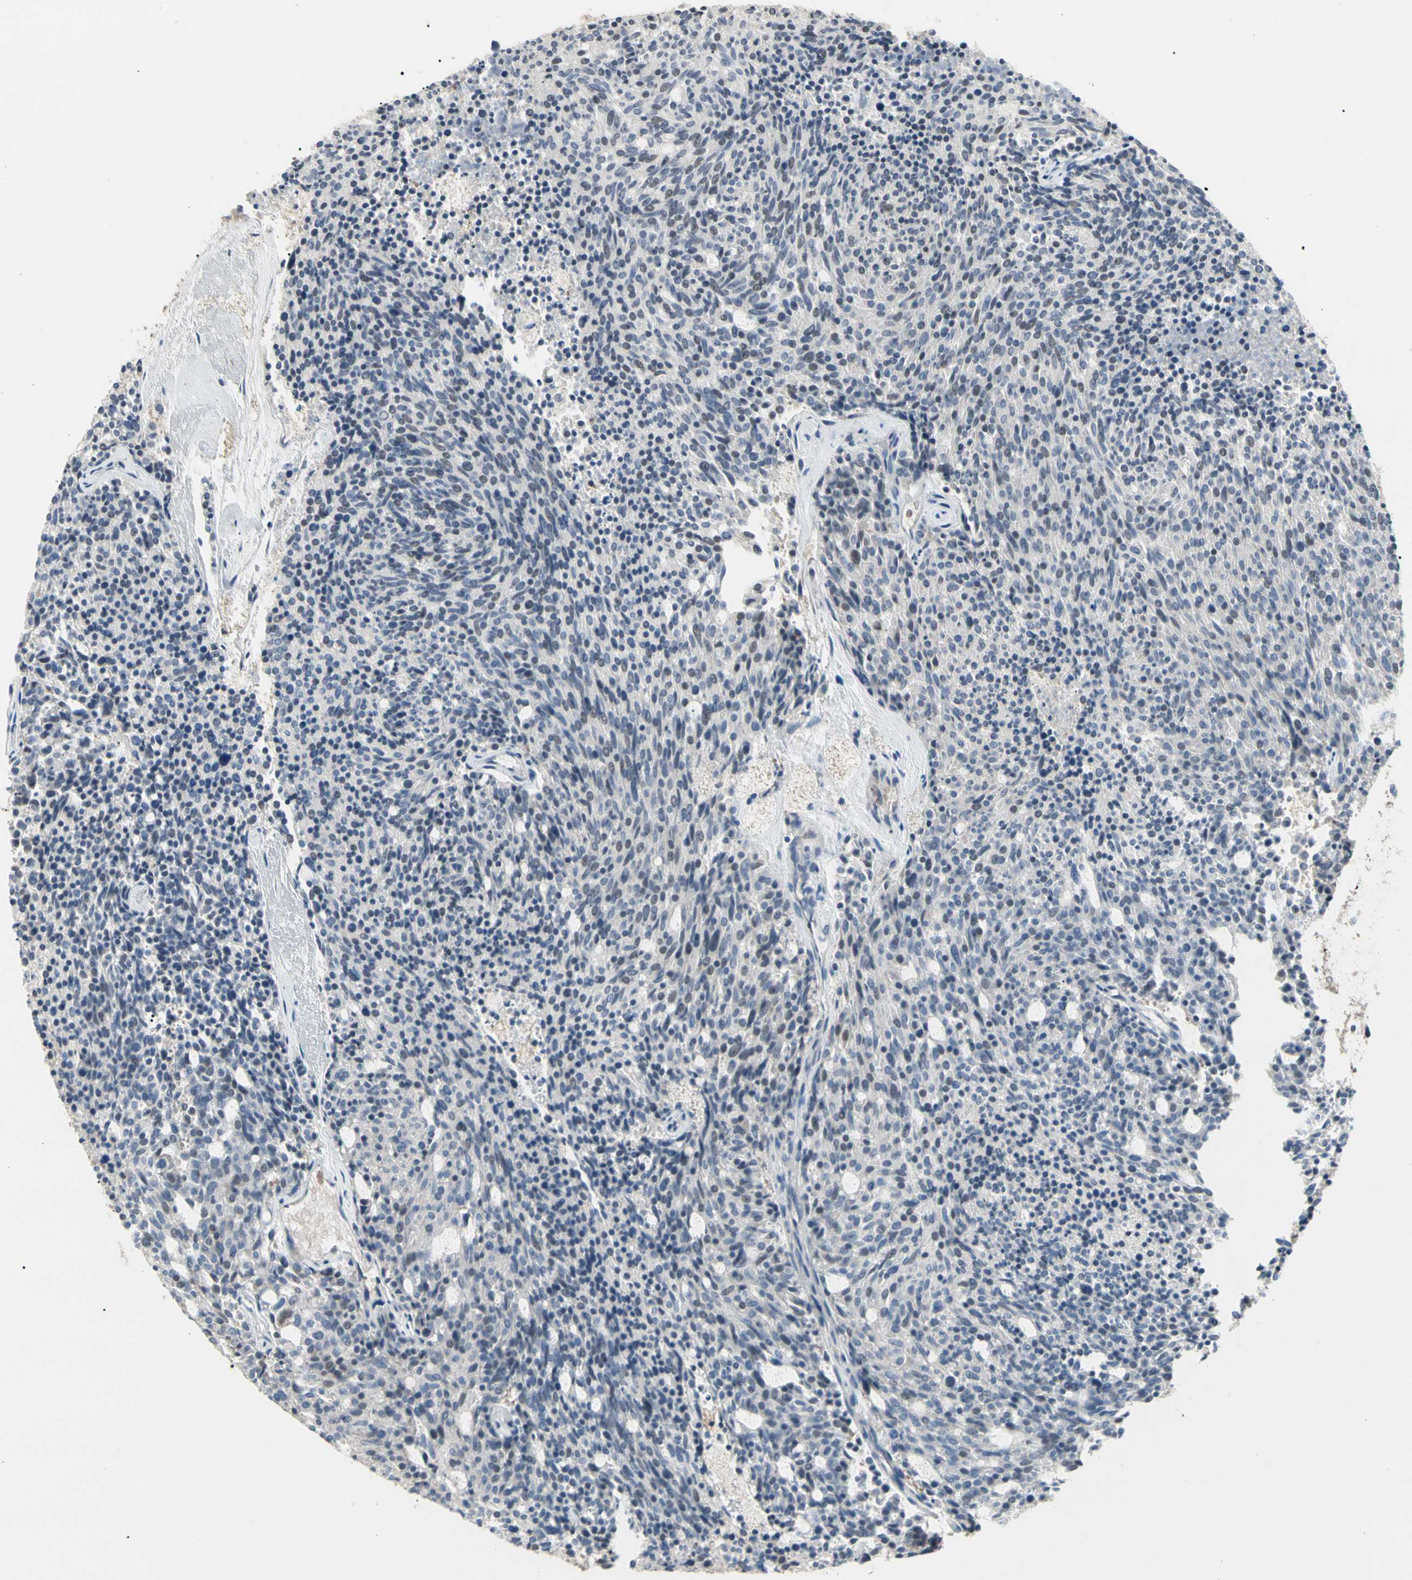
{"staining": {"intensity": "weak", "quantity": "<25%", "location": "nuclear"}, "tissue": "carcinoid", "cell_type": "Tumor cells", "image_type": "cancer", "snomed": [{"axis": "morphology", "description": "Carcinoid, malignant, NOS"}, {"axis": "topography", "description": "Pancreas"}], "caption": "DAB (3,3'-diaminobenzidine) immunohistochemical staining of human malignant carcinoid shows no significant expression in tumor cells. Nuclei are stained in blue.", "gene": "GREM1", "patient": {"sex": "female", "age": 54}}